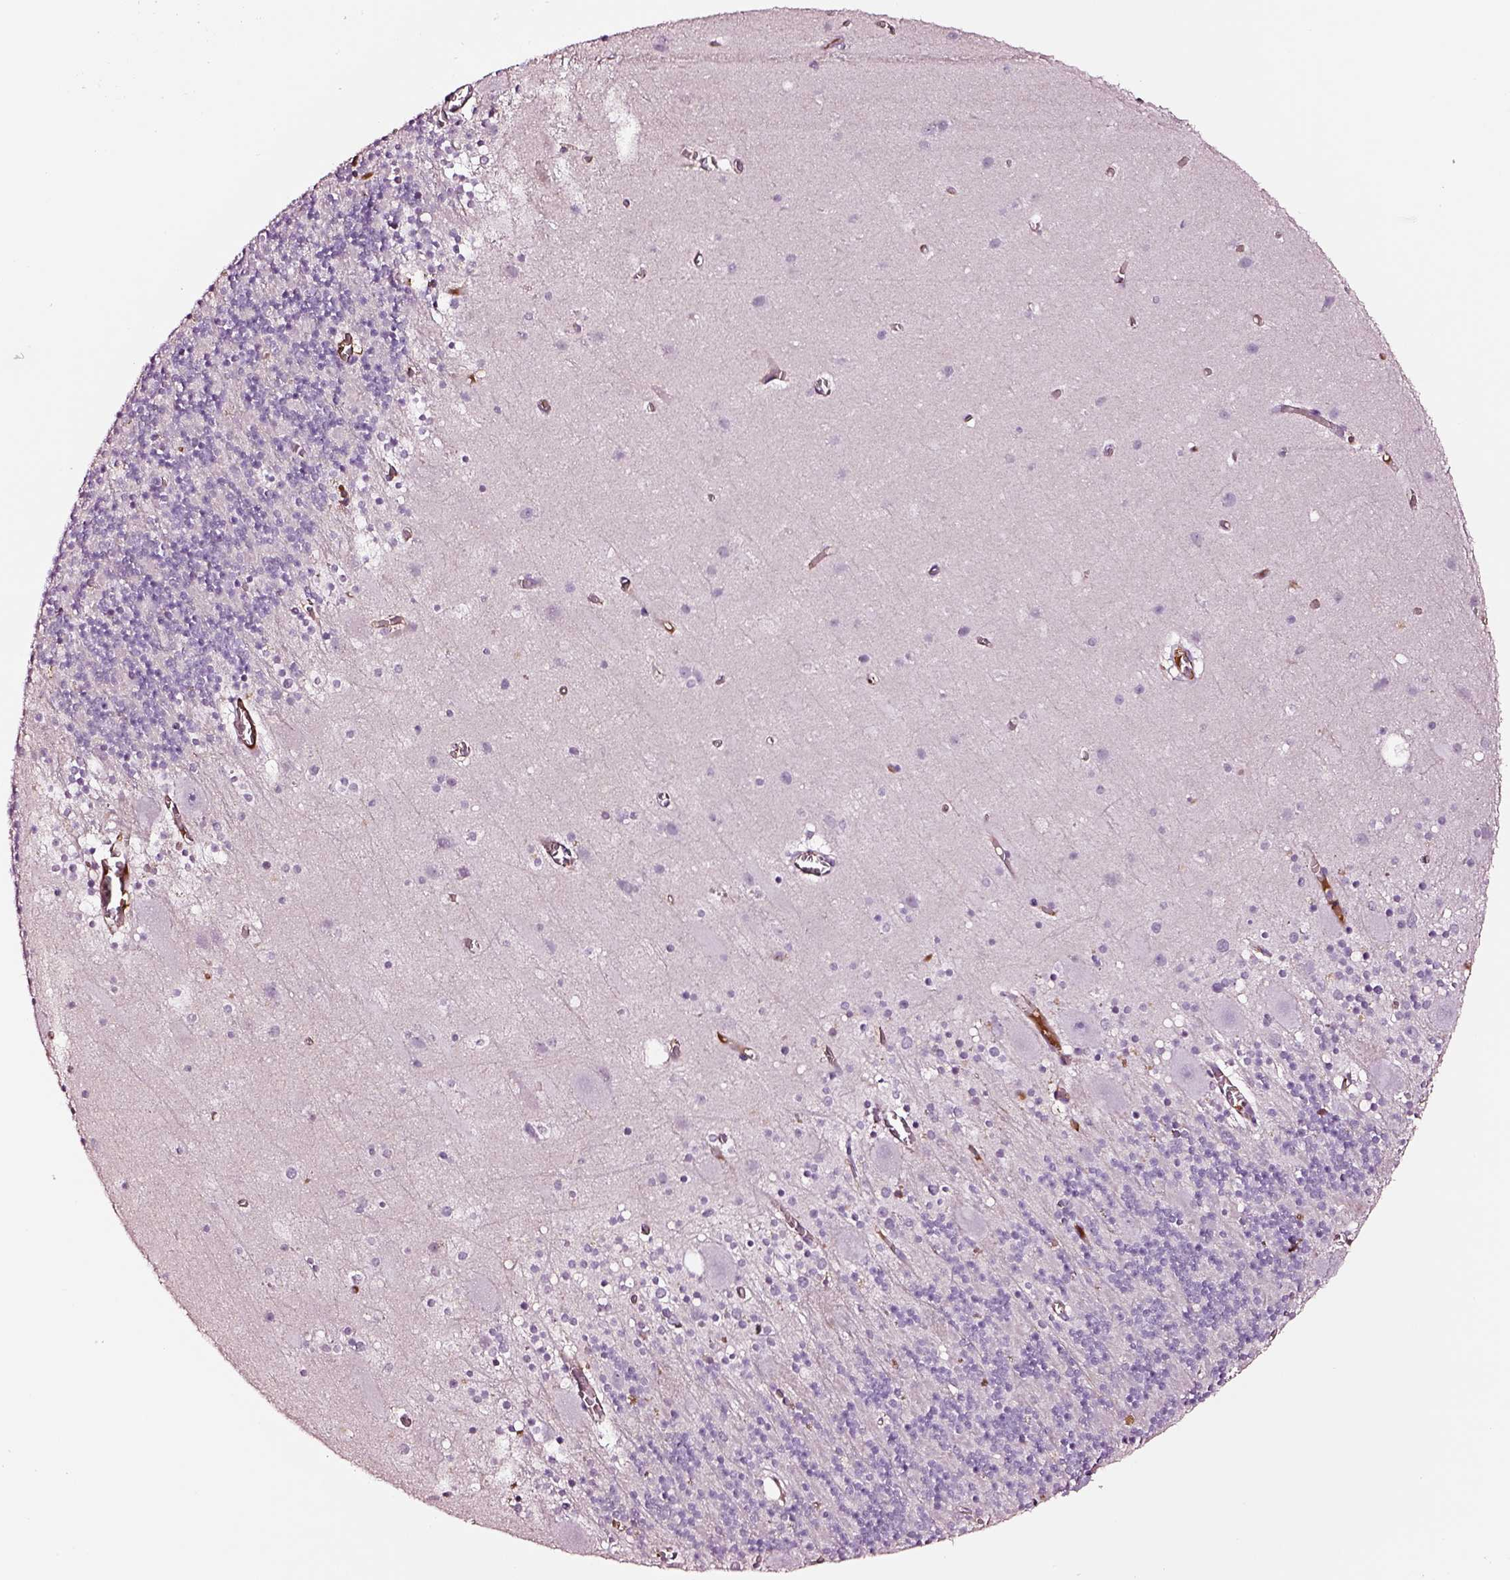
{"staining": {"intensity": "negative", "quantity": "none", "location": "none"}, "tissue": "cerebellum", "cell_type": "Cells in granular layer", "image_type": "normal", "snomed": [{"axis": "morphology", "description": "Normal tissue, NOS"}, {"axis": "topography", "description": "Cerebellum"}], "caption": "IHC photomicrograph of normal cerebellum stained for a protein (brown), which displays no positivity in cells in granular layer. Nuclei are stained in blue.", "gene": "TF", "patient": {"sex": "male", "age": 70}}